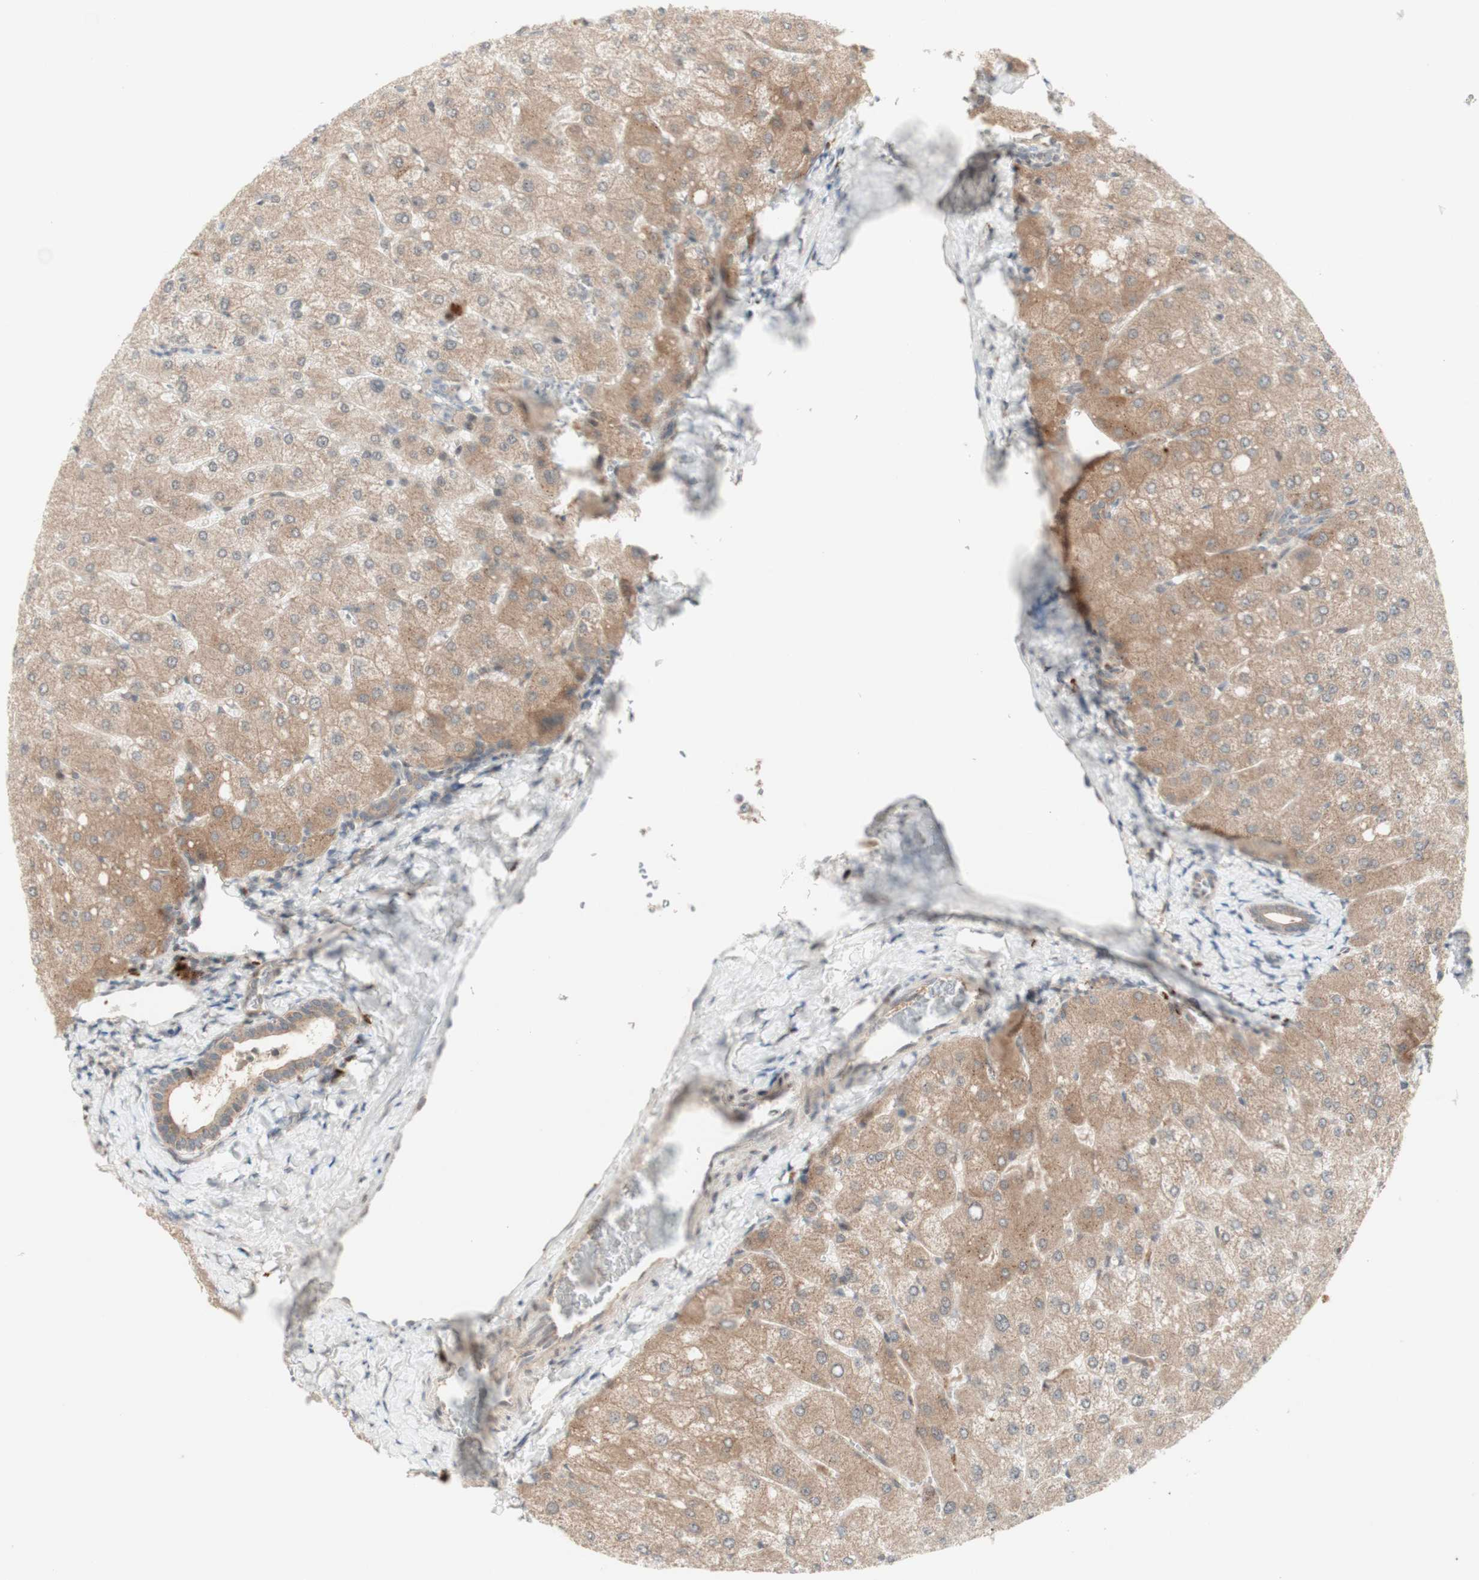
{"staining": {"intensity": "weak", "quantity": ">75%", "location": "cytoplasmic/membranous"}, "tissue": "liver", "cell_type": "Cholangiocytes", "image_type": "normal", "snomed": [{"axis": "morphology", "description": "Normal tissue, NOS"}, {"axis": "topography", "description": "Liver"}], "caption": "Weak cytoplasmic/membranous positivity for a protein is identified in about >75% of cholangiocytes of benign liver using immunohistochemistry.", "gene": "CYLD", "patient": {"sex": "male", "age": 55}}